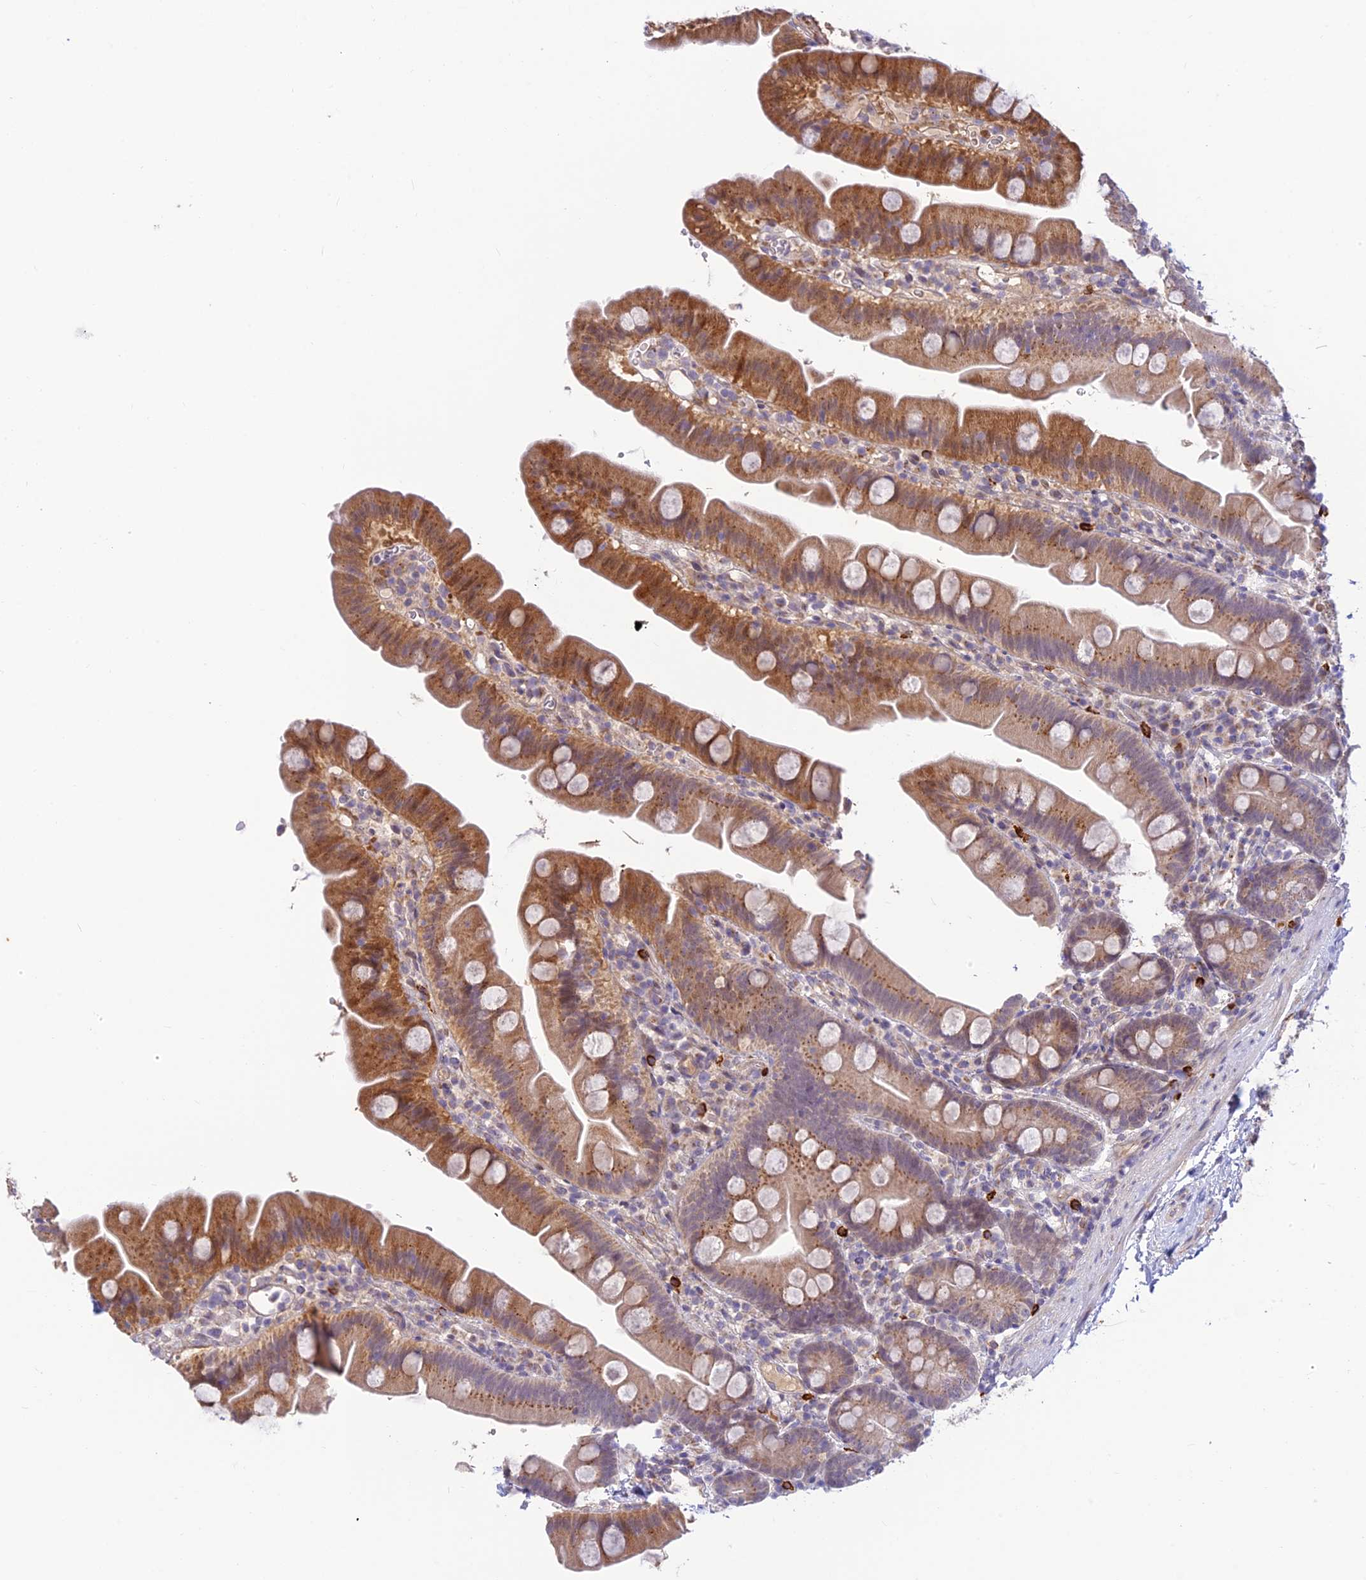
{"staining": {"intensity": "moderate", "quantity": "25%-75%", "location": "cytoplasmic/membranous"}, "tissue": "small intestine", "cell_type": "Glandular cells", "image_type": "normal", "snomed": [{"axis": "morphology", "description": "Normal tissue, NOS"}, {"axis": "topography", "description": "Small intestine"}], "caption": "The histopathology image reveals immunohistochemical staining of benign small intestine. There is moderate cytoplasmic/membranous expression is appreciated in approximately 25%-75% of glandular cells.", "gene": "ASPDH", "patient": {"sex": "female", "age": 68}}